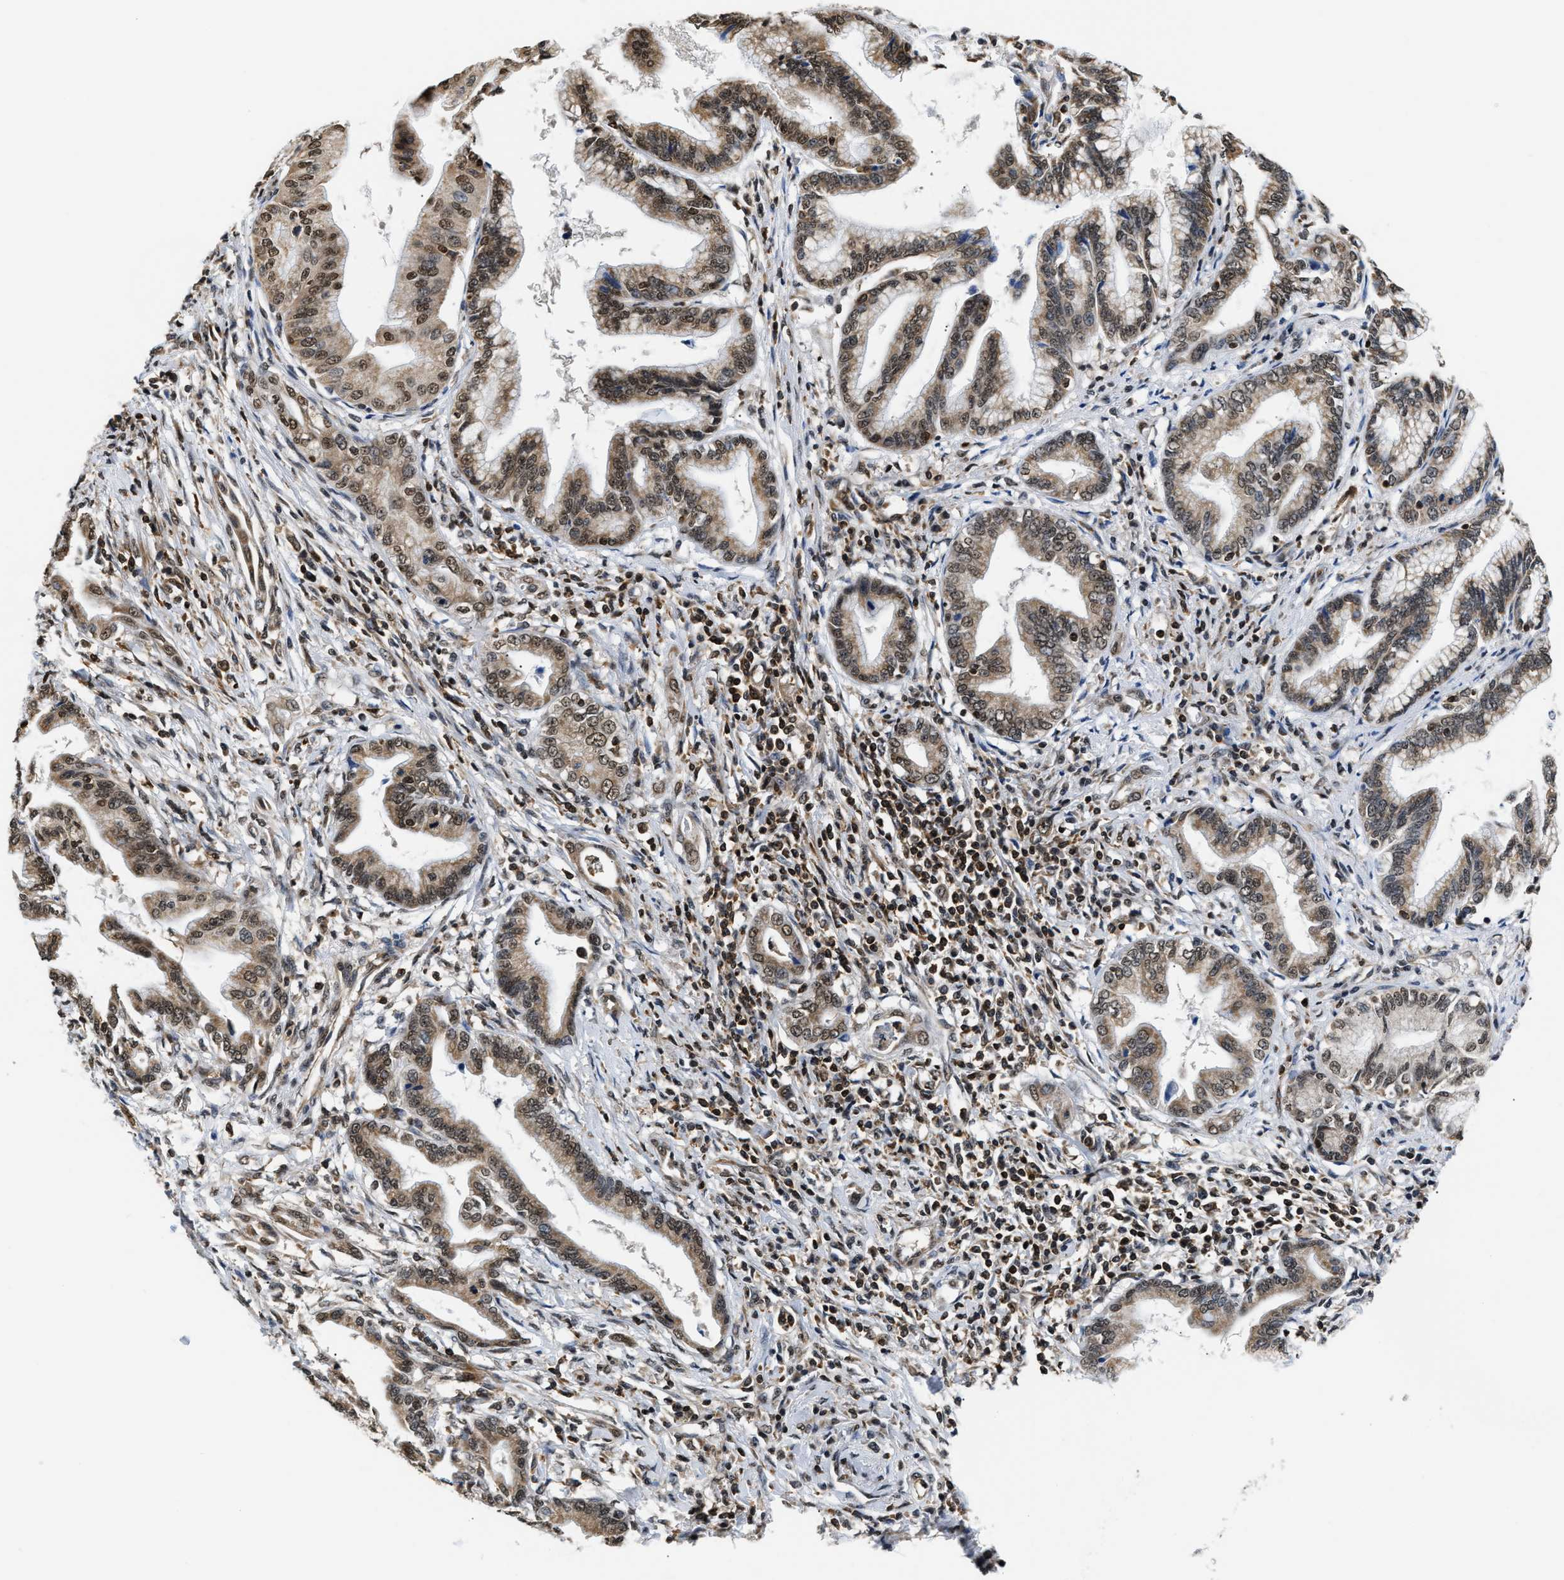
{"staining": {"intensity": "moderate", "quantity": ">75%", "location": "cytoplasmic/membranous,nuclear"}, "tissue": "pancreatic cancer", "cell_type": "Tumor cells", "image_type": "cancer", "snomed": [{"axis": "morphology", "description": "Adenocarcinoma, NOS"}, {"axis": "topography", "description": "Pancreas"}], "caption": "DAB immunohistochemical staining of pancreatic cancer (adenocarcinoma) exhibits moderate cytoplasmic/membranous and nuclear protein positivity in about >75% of tumor cells.", "gene": "STK10", "patient": {"sex": "female", "age": 64}}